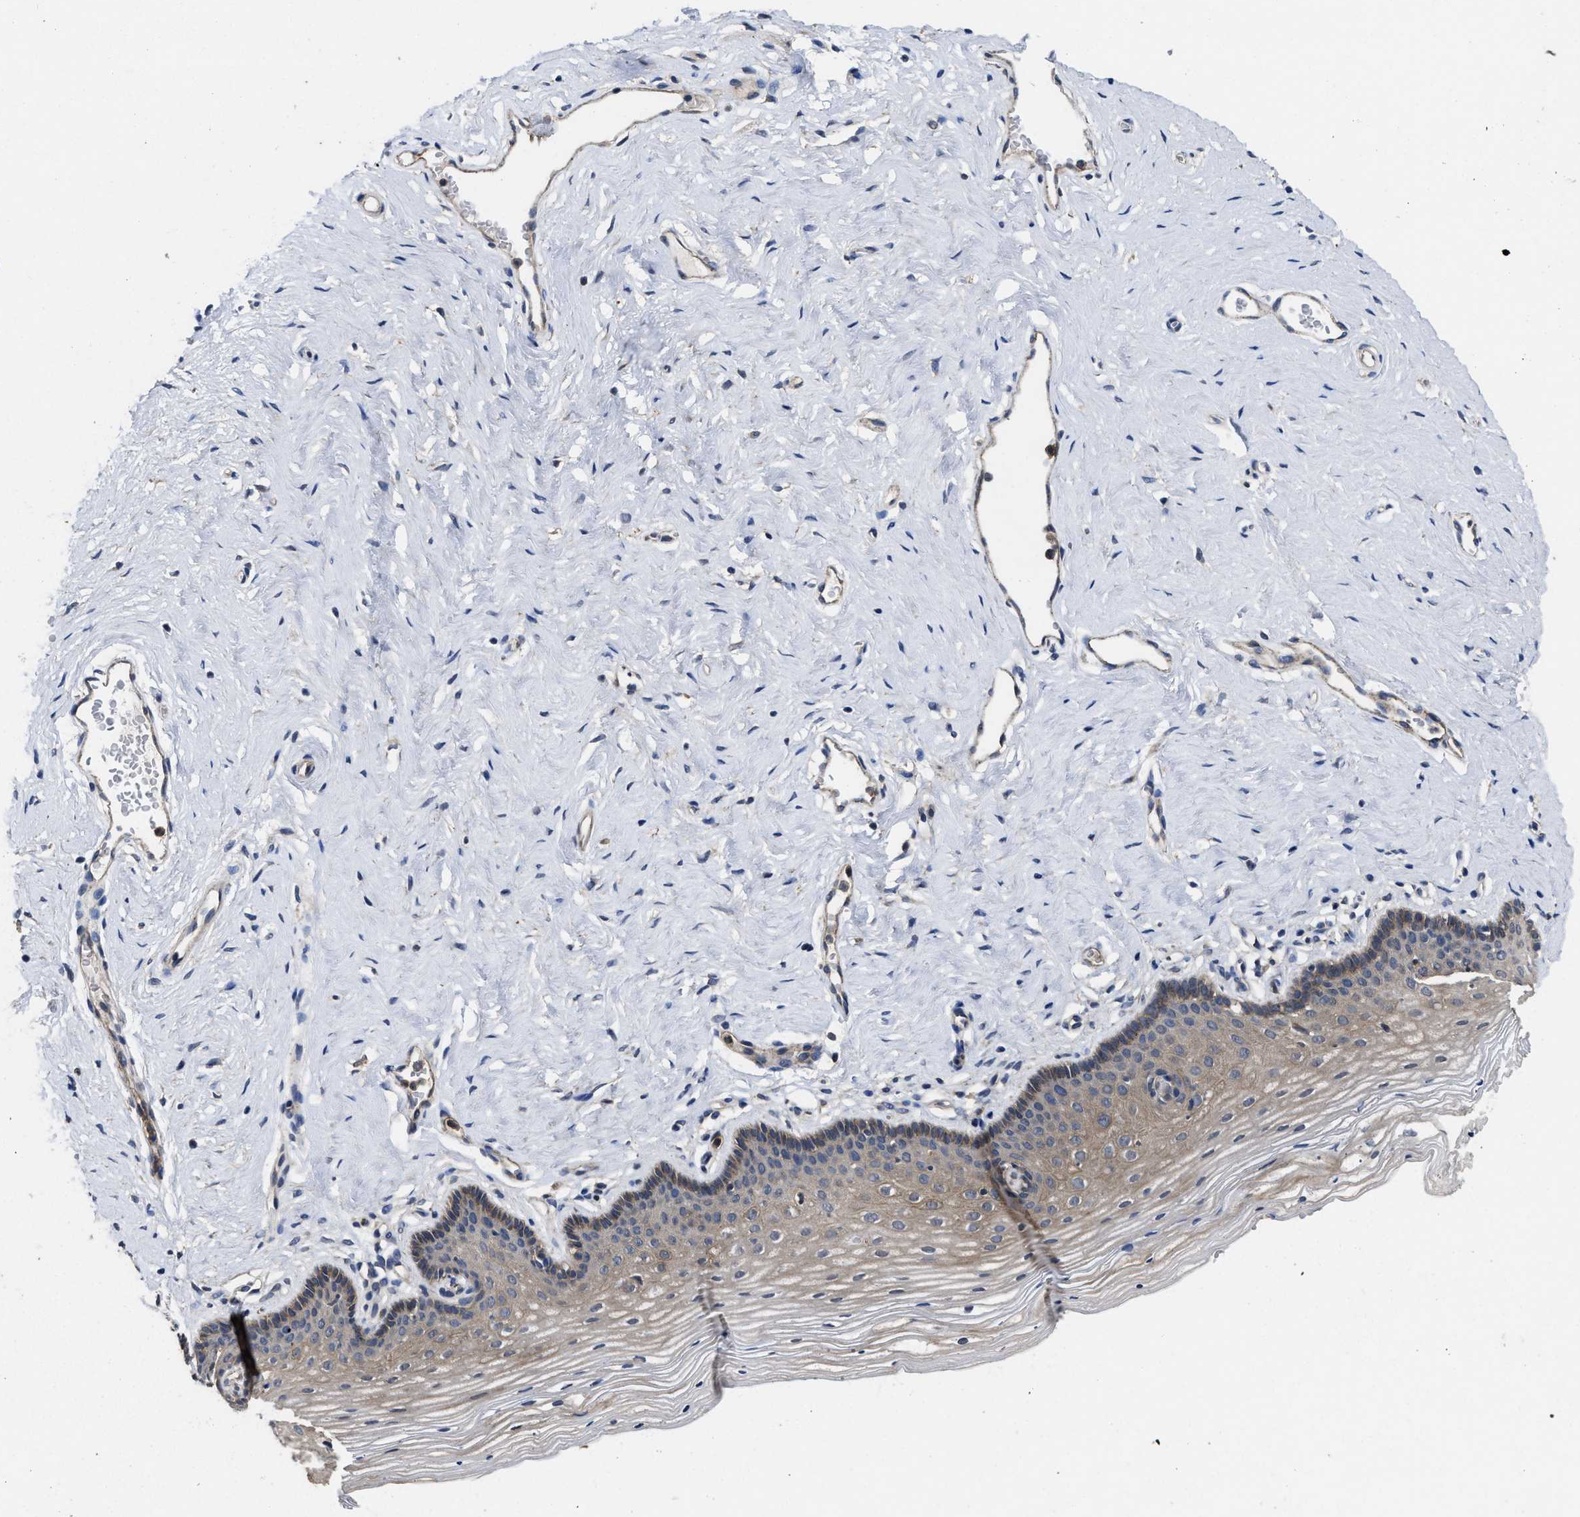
{"staining": {"intensity": "weak", "quantity": "25%-75%", "location": "cytoplasmic/membranous"}, "tissue": "vagina", "cell_type": "Squamous epithelial cells", "image_type": "normal", "snomed": [{"axis": "morphology", "description": "Normal tissue, NOS"}, {"axis": "topography", "description": "Vagina"}], "caption": "Vagina stained with immunohistochemistry (IHC) exhibits weak cytoplasmic/membranous expression in approximately 25%-75% of squamous epithelial cells.", "gene": "PKD2", "patient": {"sex": "female", "age": 32}}